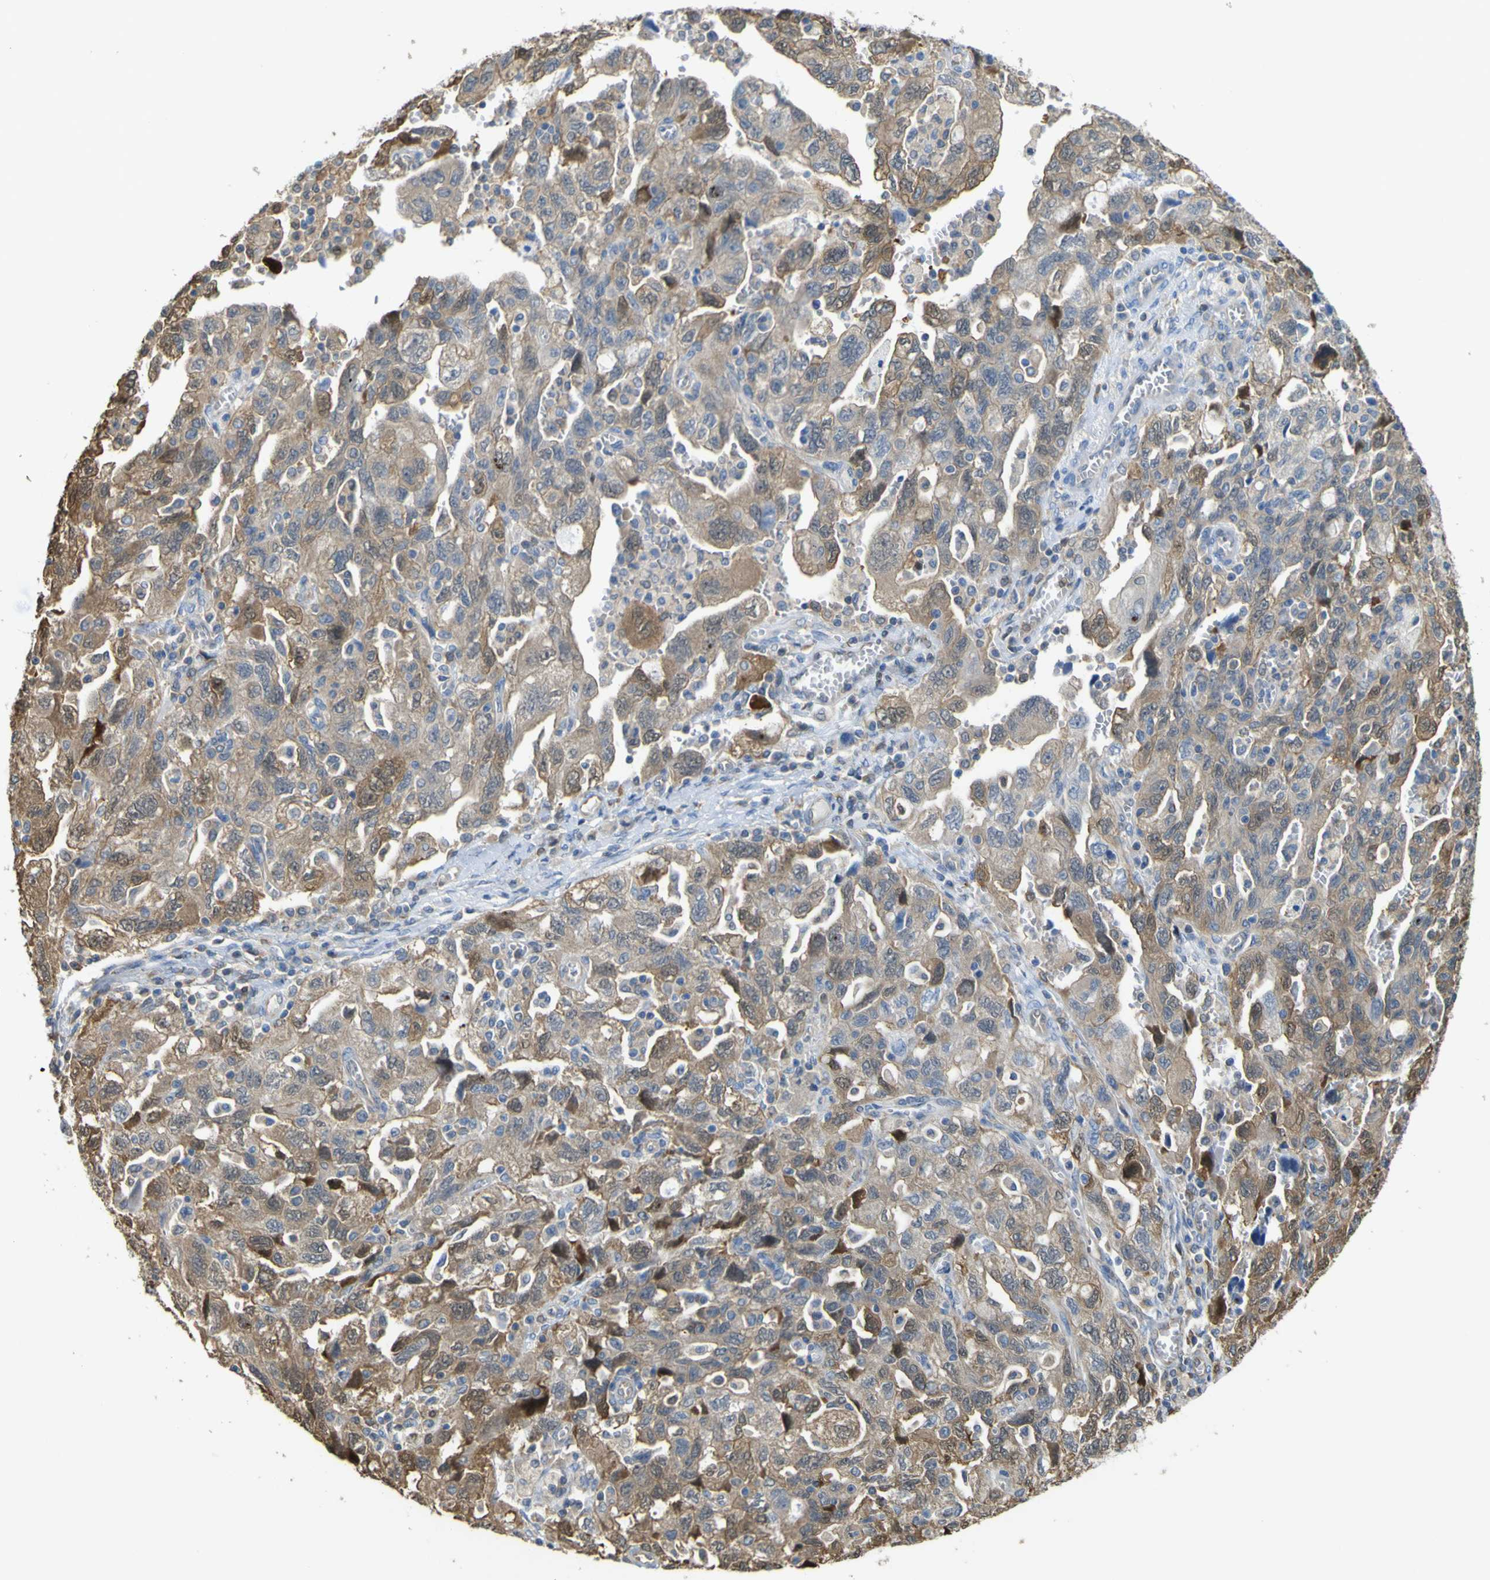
{"staining": {"intensity": "moderate", "quantity": ">75%", "location": "cytoplasmic/membranous"}, "tissue": "ovarian cancer", "cell_type": "Tumor cells", "image_type": "cancer", "snomed": [{"axis": "morphology", "description": "Carcinoma, NOS"}, {"axis": "morphology", "description": "Cystadenocarcinoma, serous, NOS"}, {"axis": "topography", "description": "Ovary"}], "caption": "Immunohistochemistry photomicrograph of human ovarian cancer (serous cystadenocarcinoma) stained for a protein (brown), which demonstrates medium levels of moderate cytoplasmic/membranous expression in about >75% of tumor cells.", "gene": "ABHD3", "patient": {"sex": "female", "age": 69}}